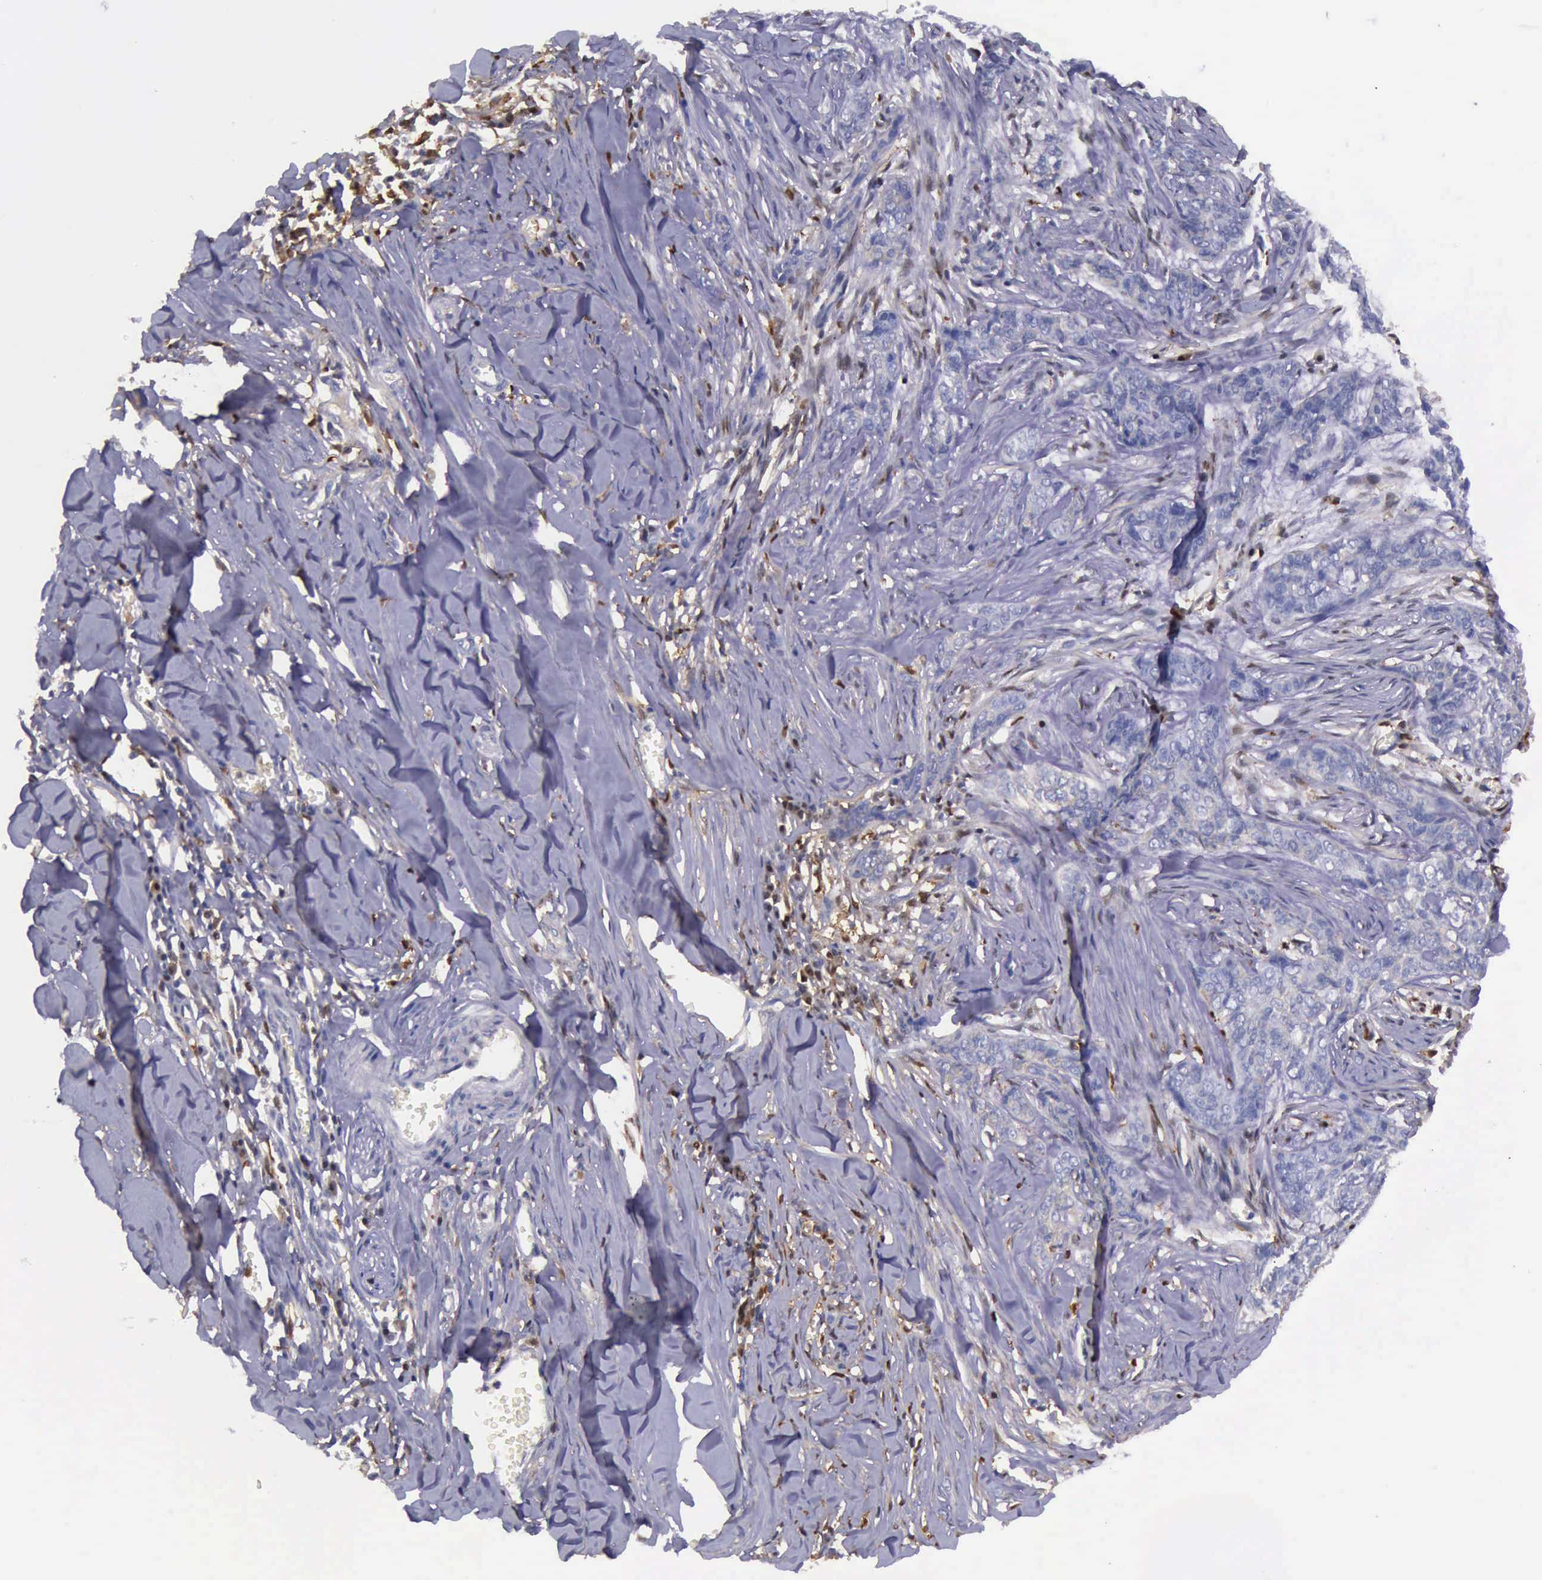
{"staining": {"intensity": "weak", "quantity": "<25%", "location": "cytoplasmic/membranous"}, "tissue": "skin cancer", "cell_type": "Tumor cells", "image_type": "cancer", "snomed": [{"axis": "morphology", "description": "Normal tissue, NOS"}, {"axis": "morphology", "description": "Basal cell carcinoma"}, {"axis": "topography", "description": "Skin"}], "caption": "An IHC photomicrograph of skin cancer (basal cell carcinoma) is shown. There is no staining in tumor cells of skin cancer (basal cell carcinoma).", "gene": "TYMP", "patient": {"sex": "female", "age": 65}}